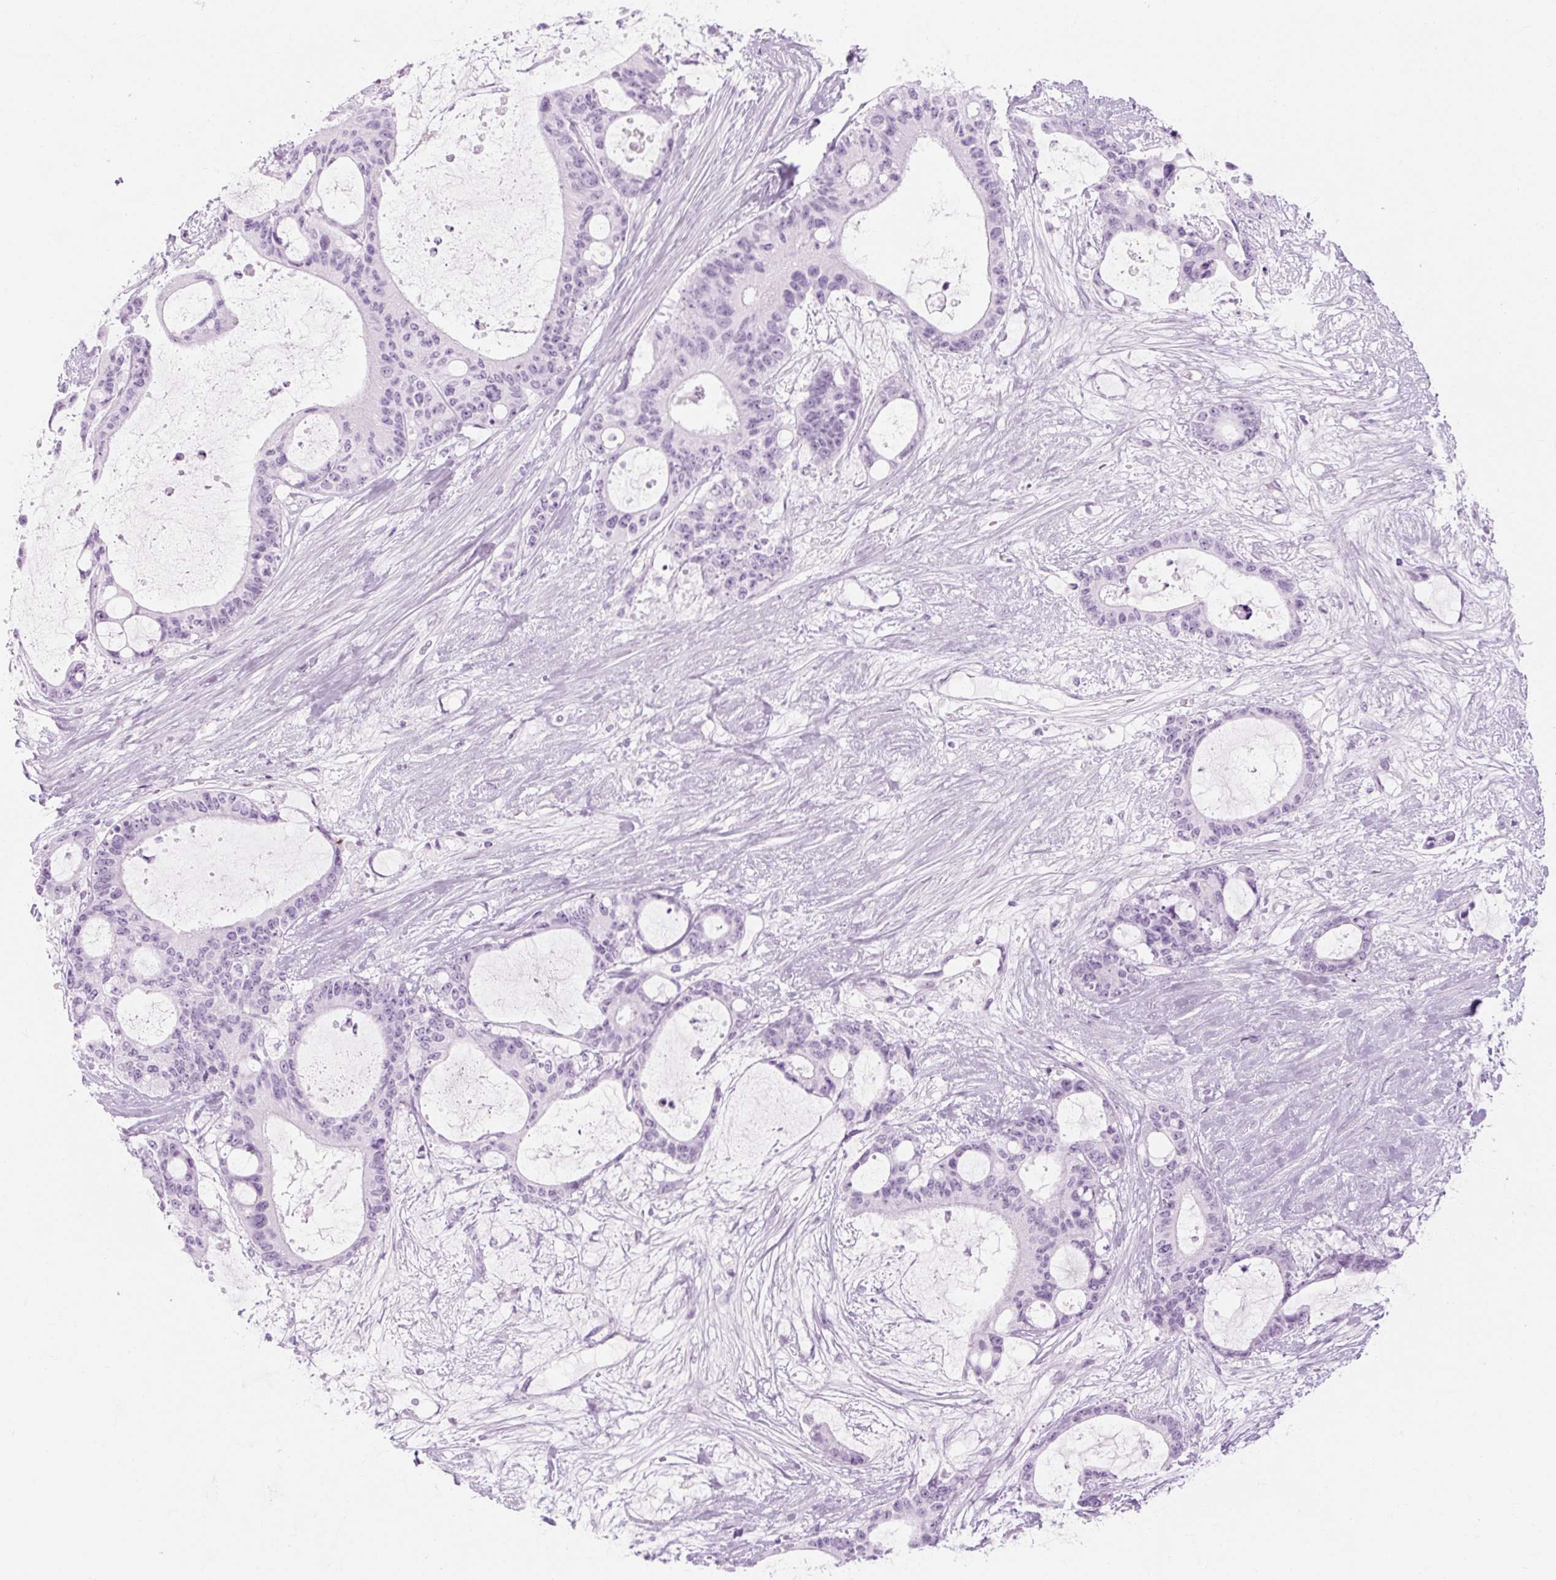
{"staining": {"intensity": "negative", "quantity": "none", "location": "none"}, "tissue": "liver cancer", "cell_type": "Tumor cells", "image_type": "cancer", "snomed": [{"axis": "morphology", "description": "Normal tissue, NOS"}, {"axis": "morphology", "description": "Cholangiocarcinoma"}, {"axis": "topography", "description": "Liver"}, {"axis": "topography", "description": "Peripheral nerve tissue"}], "caption": "The immunohistochemistry (IHC) image has no significant positivity in tumor cells of liver cholangiocarcinoma tissue.", "gene": "TIGD2", "patient": {"sex": "female", "age": 73}}